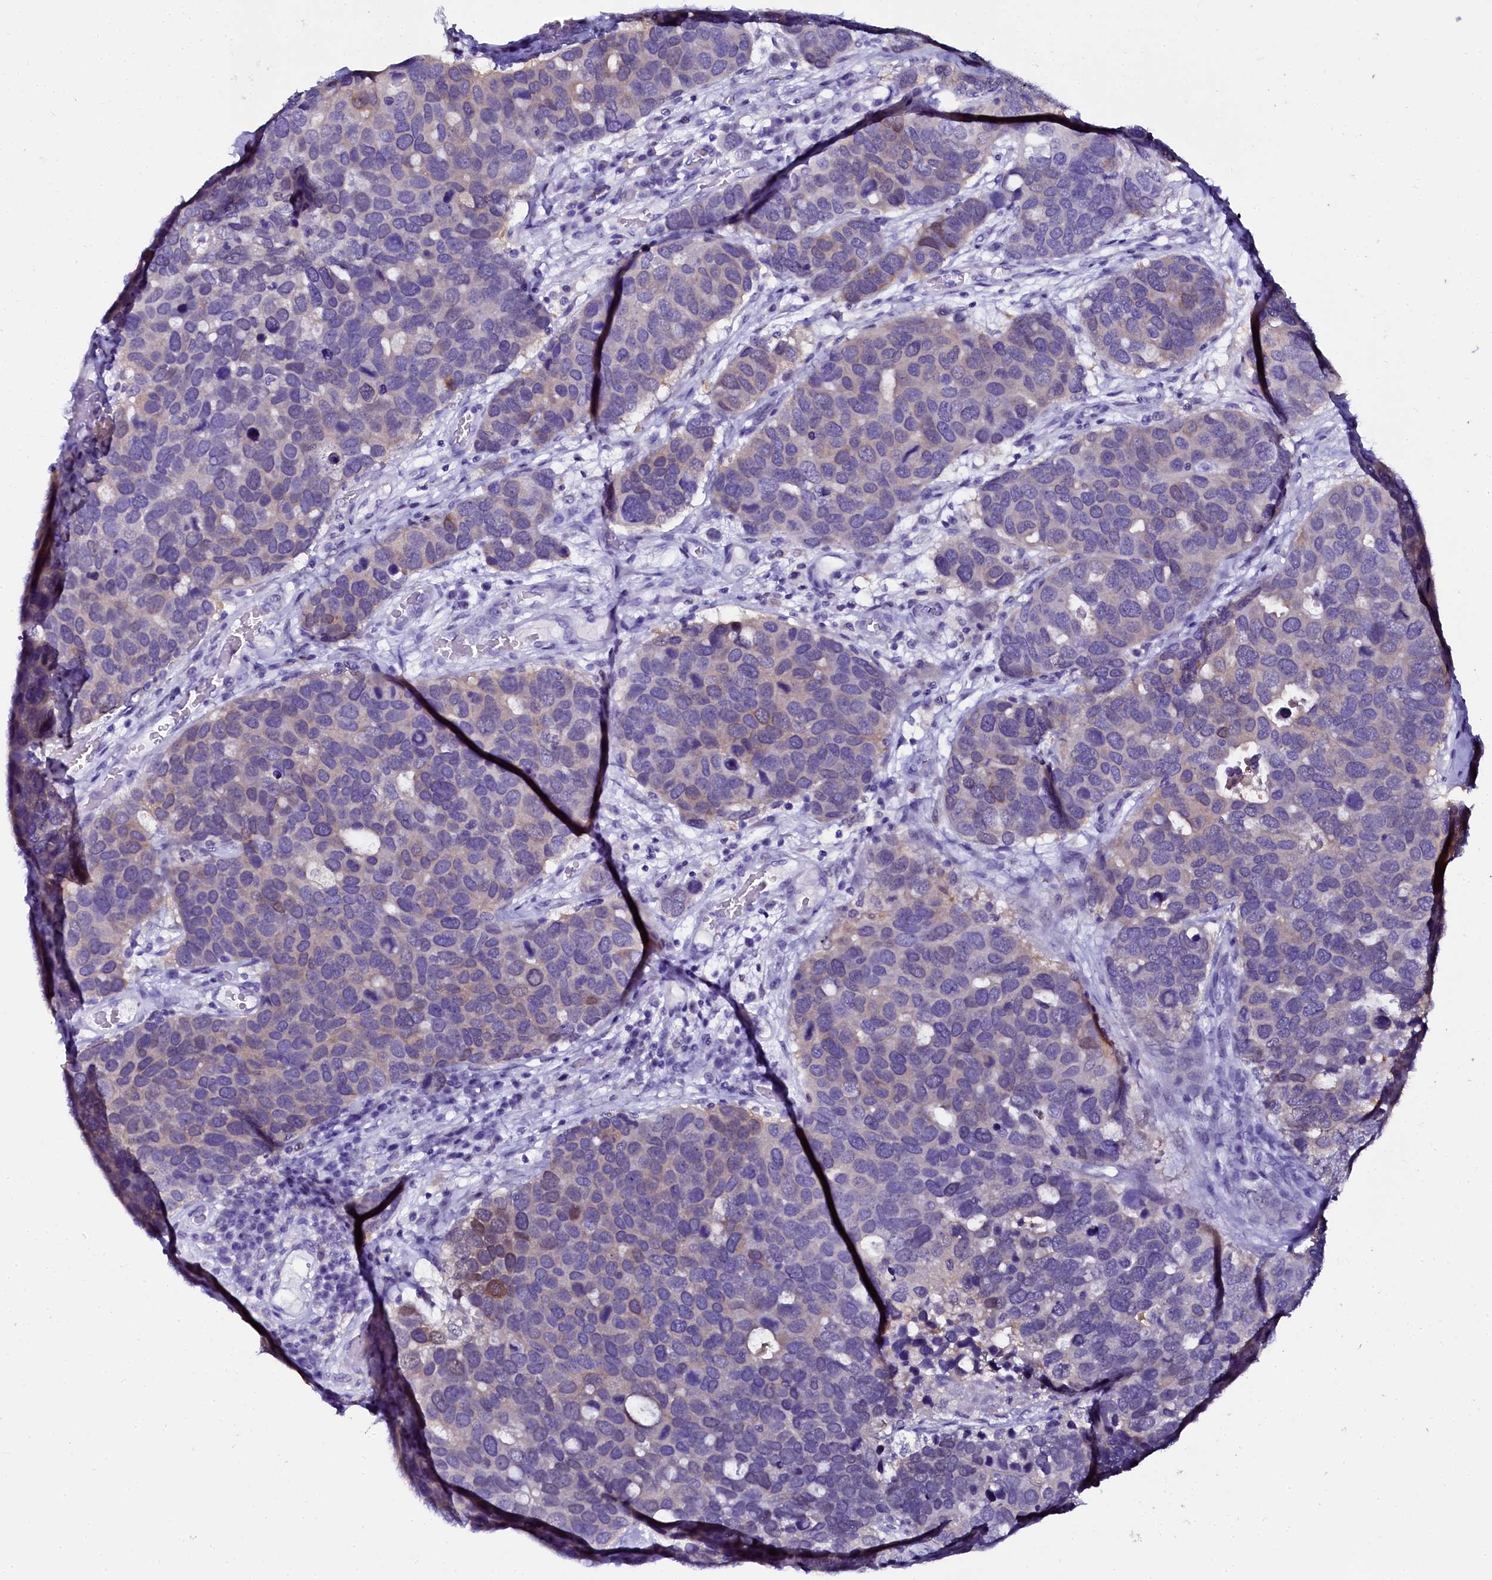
{"staining": {"intensity": "moderate", "quantity": "<25%", "location": "cytoplasmic/membranous"}, "tissue": "breast cancer", "cell_type": "Tumor cells", "image_type": "cancer", "snomed": [{"axis": "morphology", "description": "Duct carcinoma"}, {"axis": "topography", "description": "Breast"}], "caption": "This photomicrograph exhibits IHC staining of human breast cancer (infiltrating ductal carcinoma), with low moderate cytoplasmic/membranous expression in approximately <25% of tumor cells.", "gene": "SORD", "patient": {"sex": "female", "age": 83}}